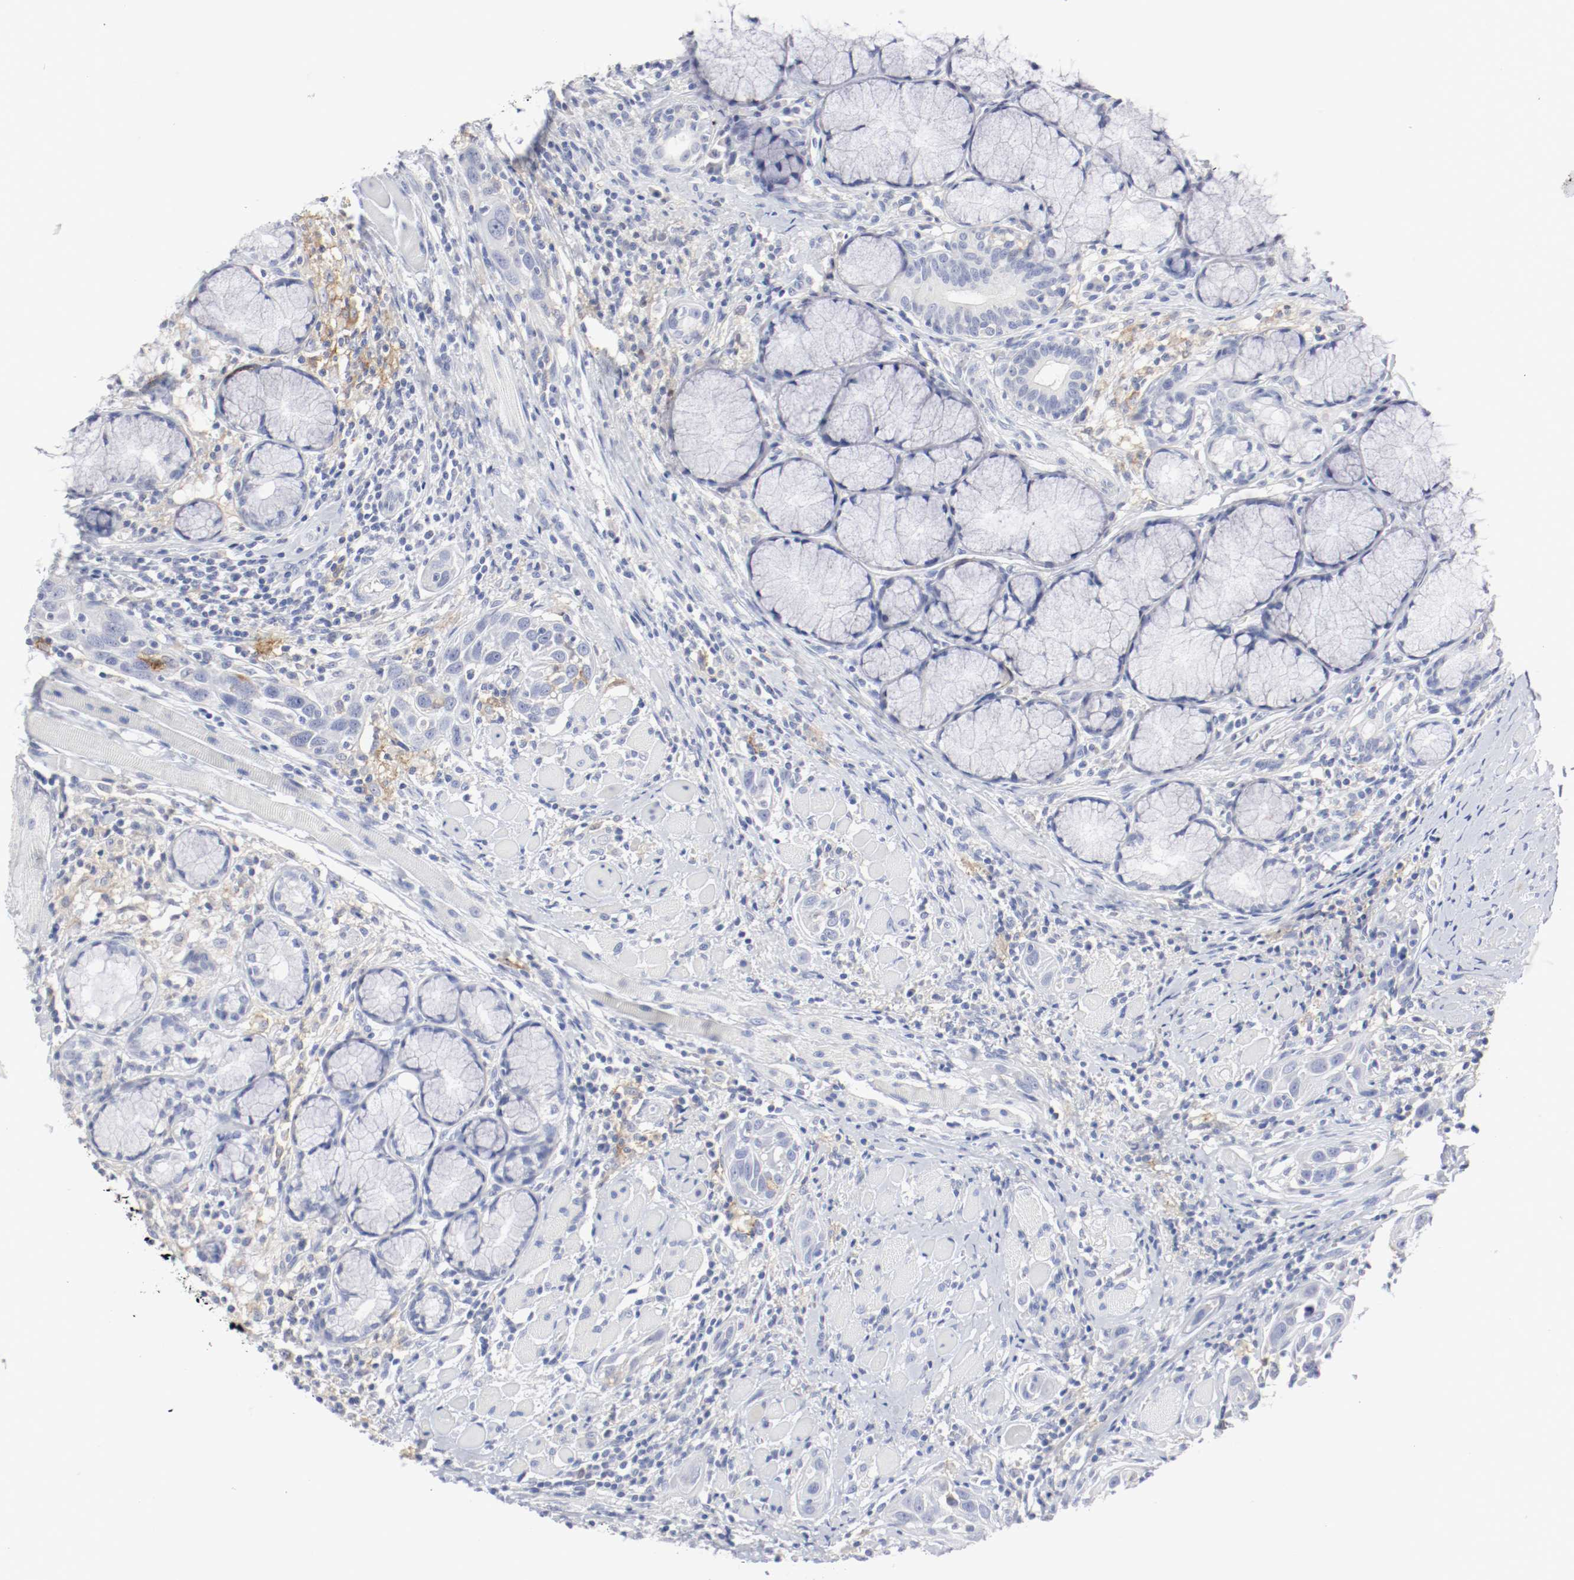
{"staining": {"intensity": "negative", "quantity": "none", "location": "none"}, "tissue": "head and neck cancer", "cell_type": "Tumor cells", "image_type": "cancer", "snomed": [{"axis": "morphology", "description": "Squamous cell carcinoma, NOS"}, {"axis": "topography", "description": "Oral tissue"}, {"axis": "topography", "description": "Head-Neck"}], "caption": "DAB (3,3'-diaminobenzidine) immunohistochemical staining of human head and neck cancer (squamous cell carcinoma) demonstrates no significant positivity in tumor cells.", "gene": "ITGAX", "patient": {"sex": "female", "age": 50}}